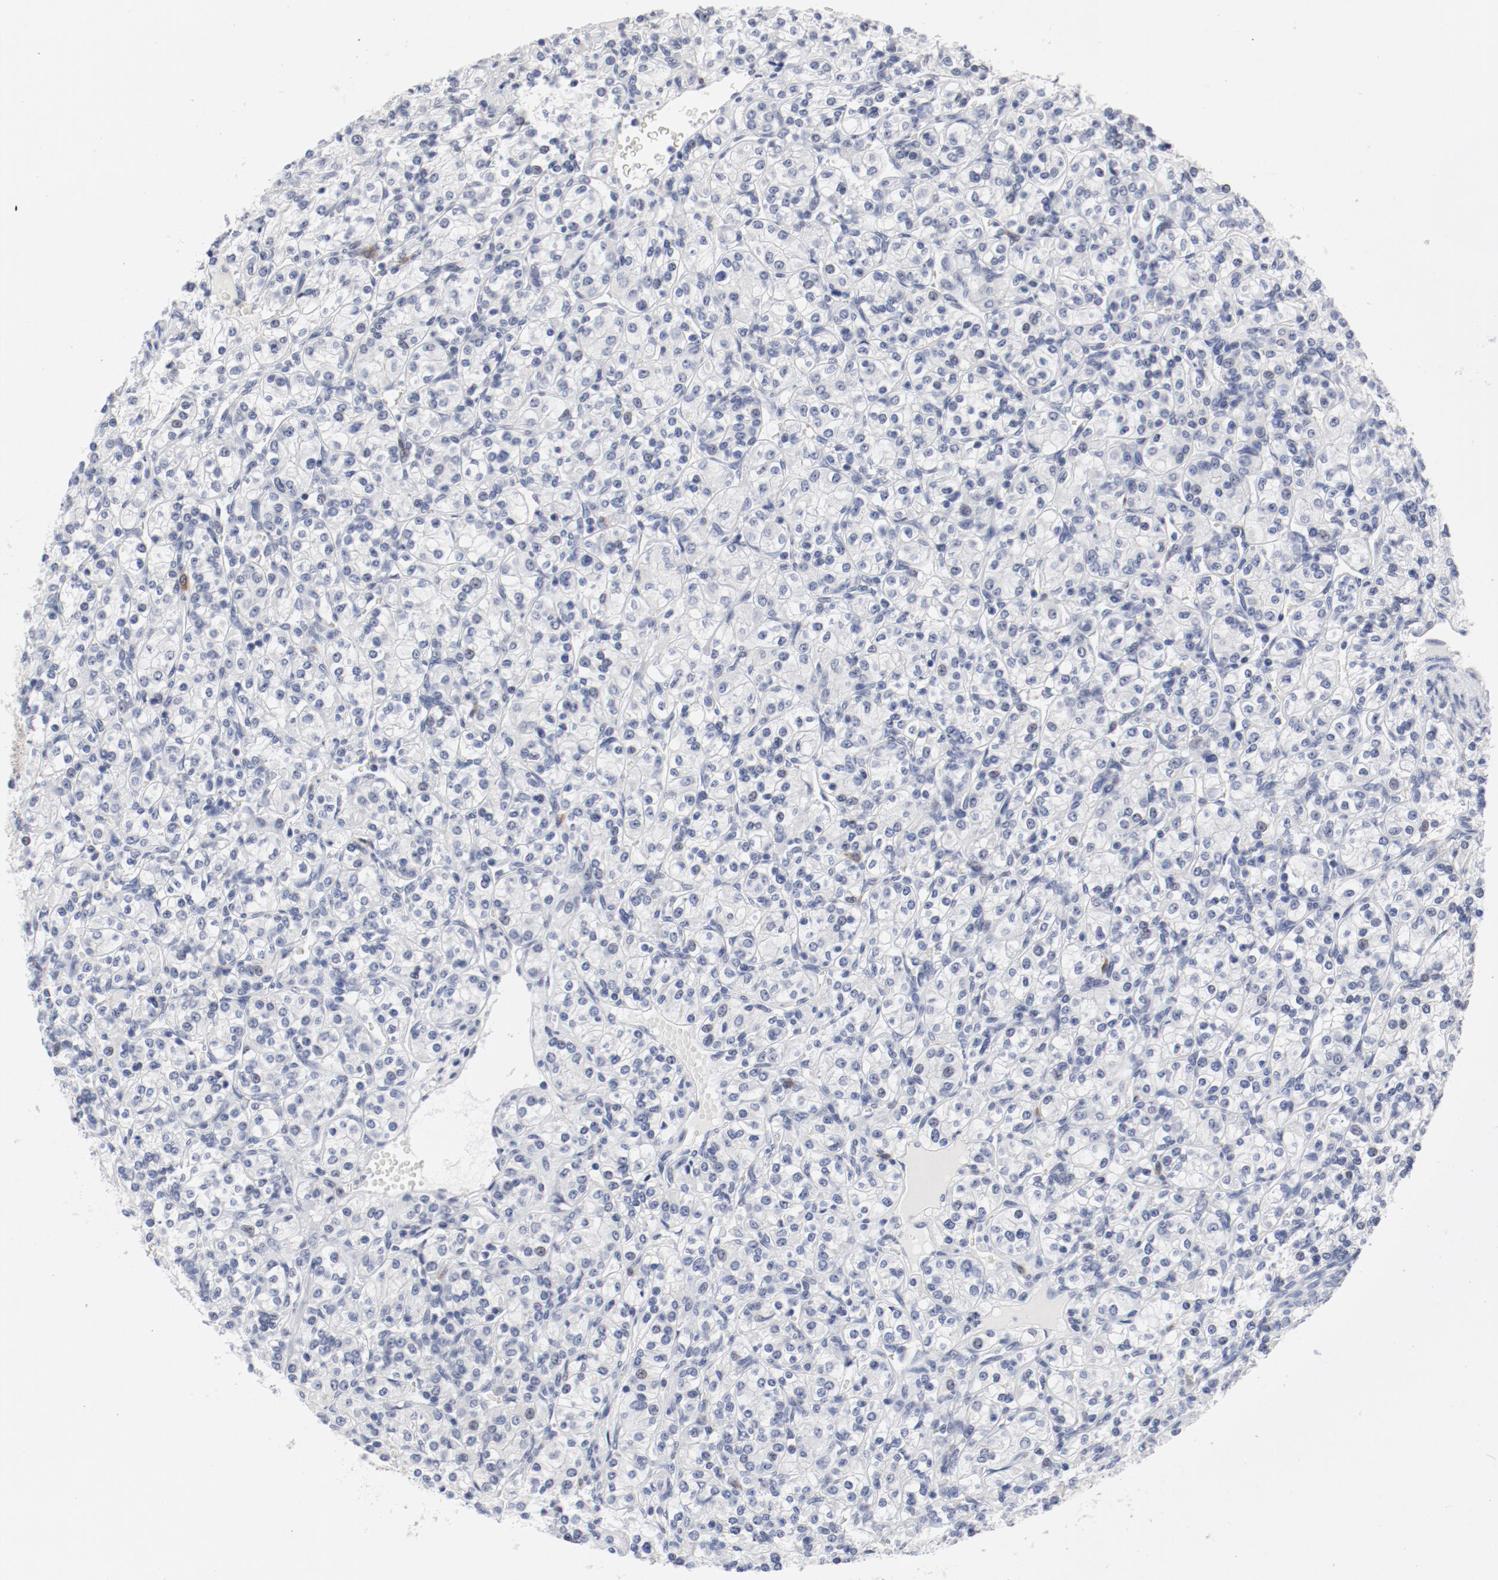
{"staining": {"intensity": "negative", "quantity": "none", "location": "none"}, "tissue": "renal cancer", "cell_type": "Tumor cells", "image_type": "cancer", "snomed": [{"axis": "morphology", "description": "Adenocarcinoma, NOS"}, {"axis": "topography", "description": "Kidney"}], "caption": "An immunohistochemistry photomicrograph of renal adenocarcinoma is shown. There is no staining in tumor cells of renal adenocarcinoma. The staining is performed using DAB (3,3'-diaminobenzidine) brown chromogen with nuclei counter-stained in using hematoxylin.", "gene": "ANKLE2", "patient": {"sex": "male", "age": 77}}